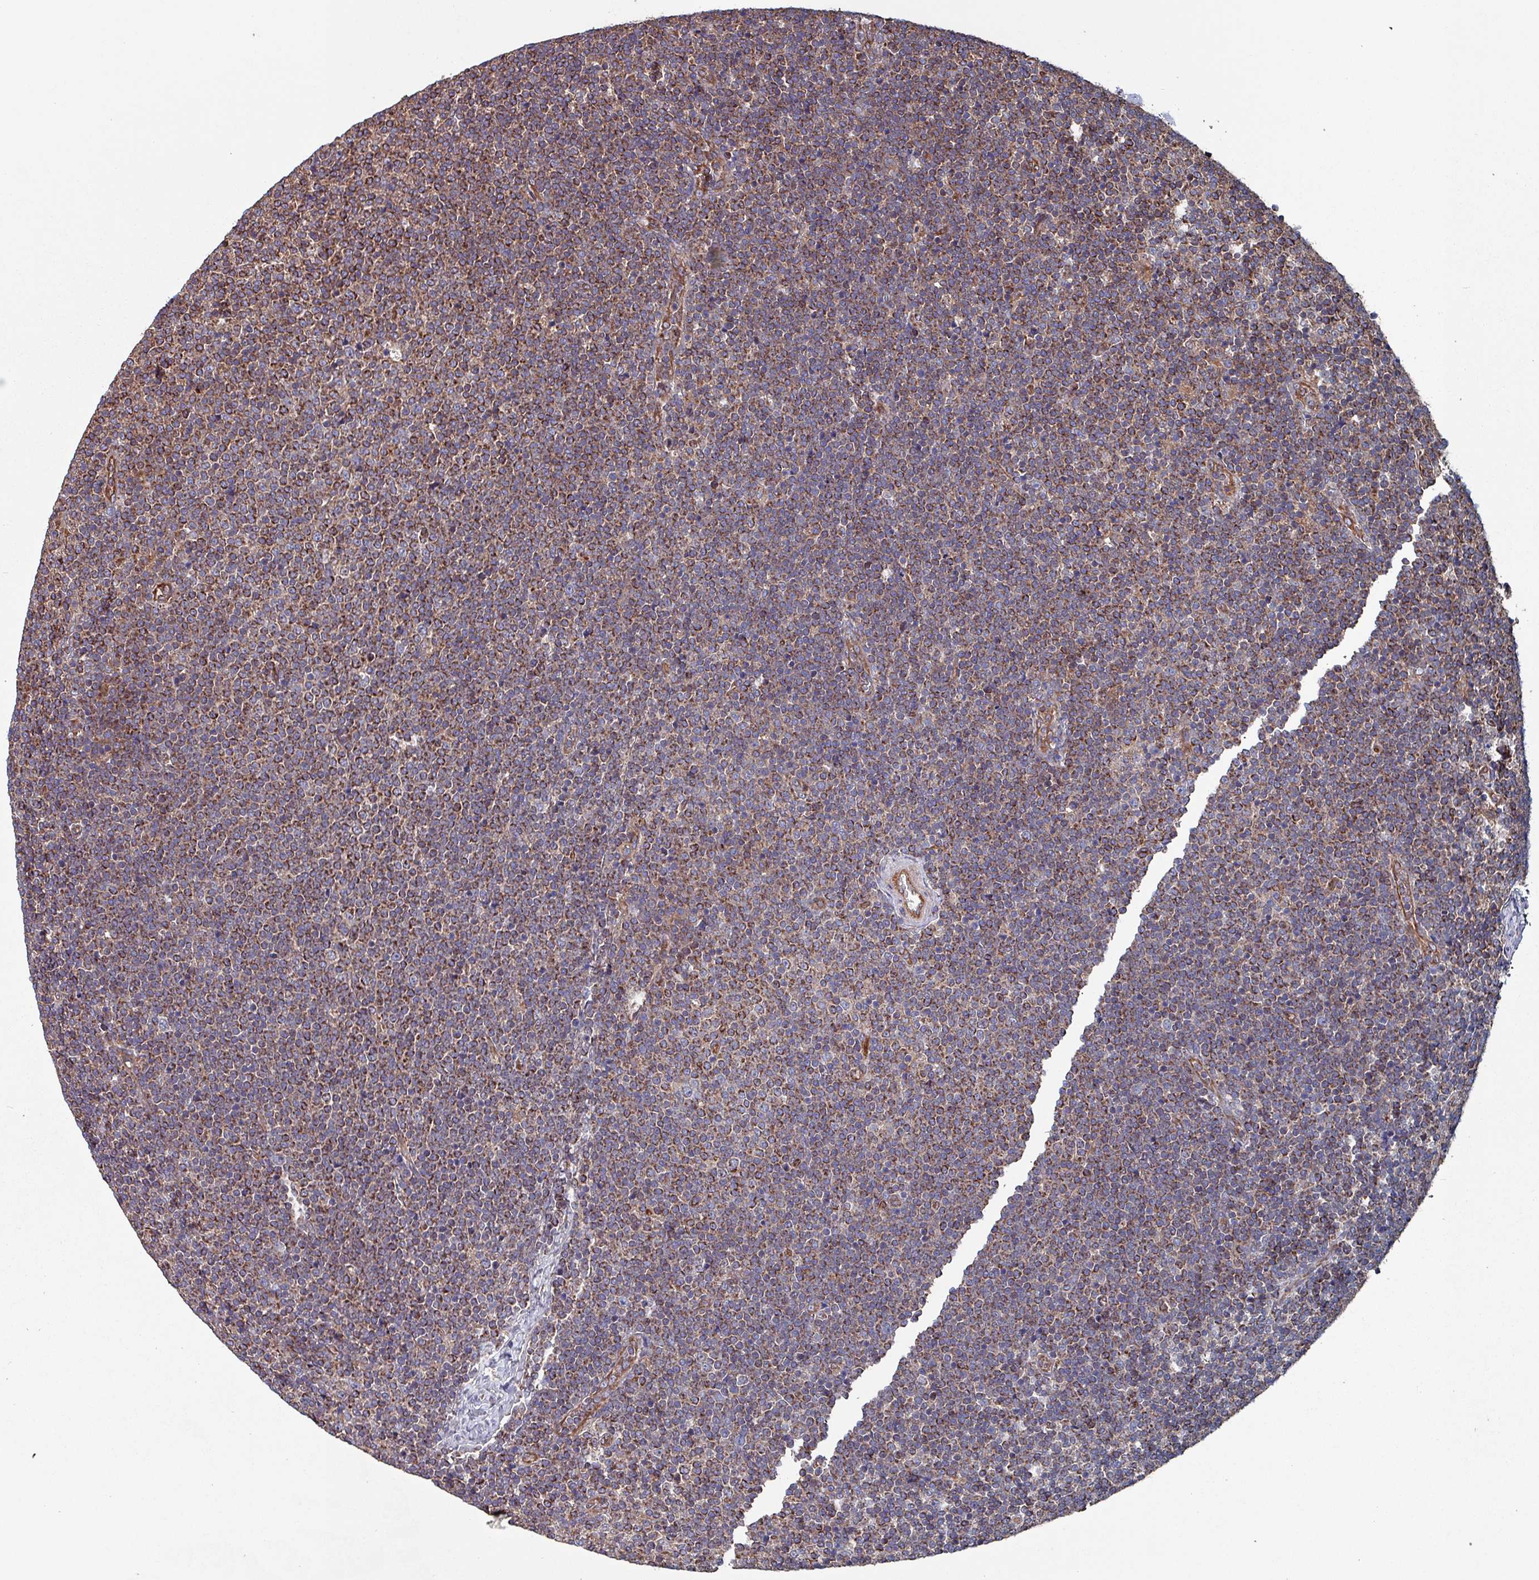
{"staining": {"intensity": "moderate", "quantity": ">75%", "location": "cytoplasmic/membranous"}, "tissue": "lymphoma", "cell_type": "Tumor cells", "image_type": "cancer", "snomed": [{"axis": "morphology", "description": "Malignant lymphoma, non-Hodgkin's type, Low grade"}, {"axis": "topography", "description": "Lymph node"}], "caption": "An IHC image of tumor tissue is shown. Protein staining in brown highlights moderate cytoplasmic/membranous positivity in malignant lymphoma, non-Hodgkin's type (low-grade) within tumor cells. (DAB (3,3'-diaminobenzidine) = brown stain, brightfield microscopy at high magnification).", "gene": "ANO10", "patient": {"sex": "male", "age": 48}}